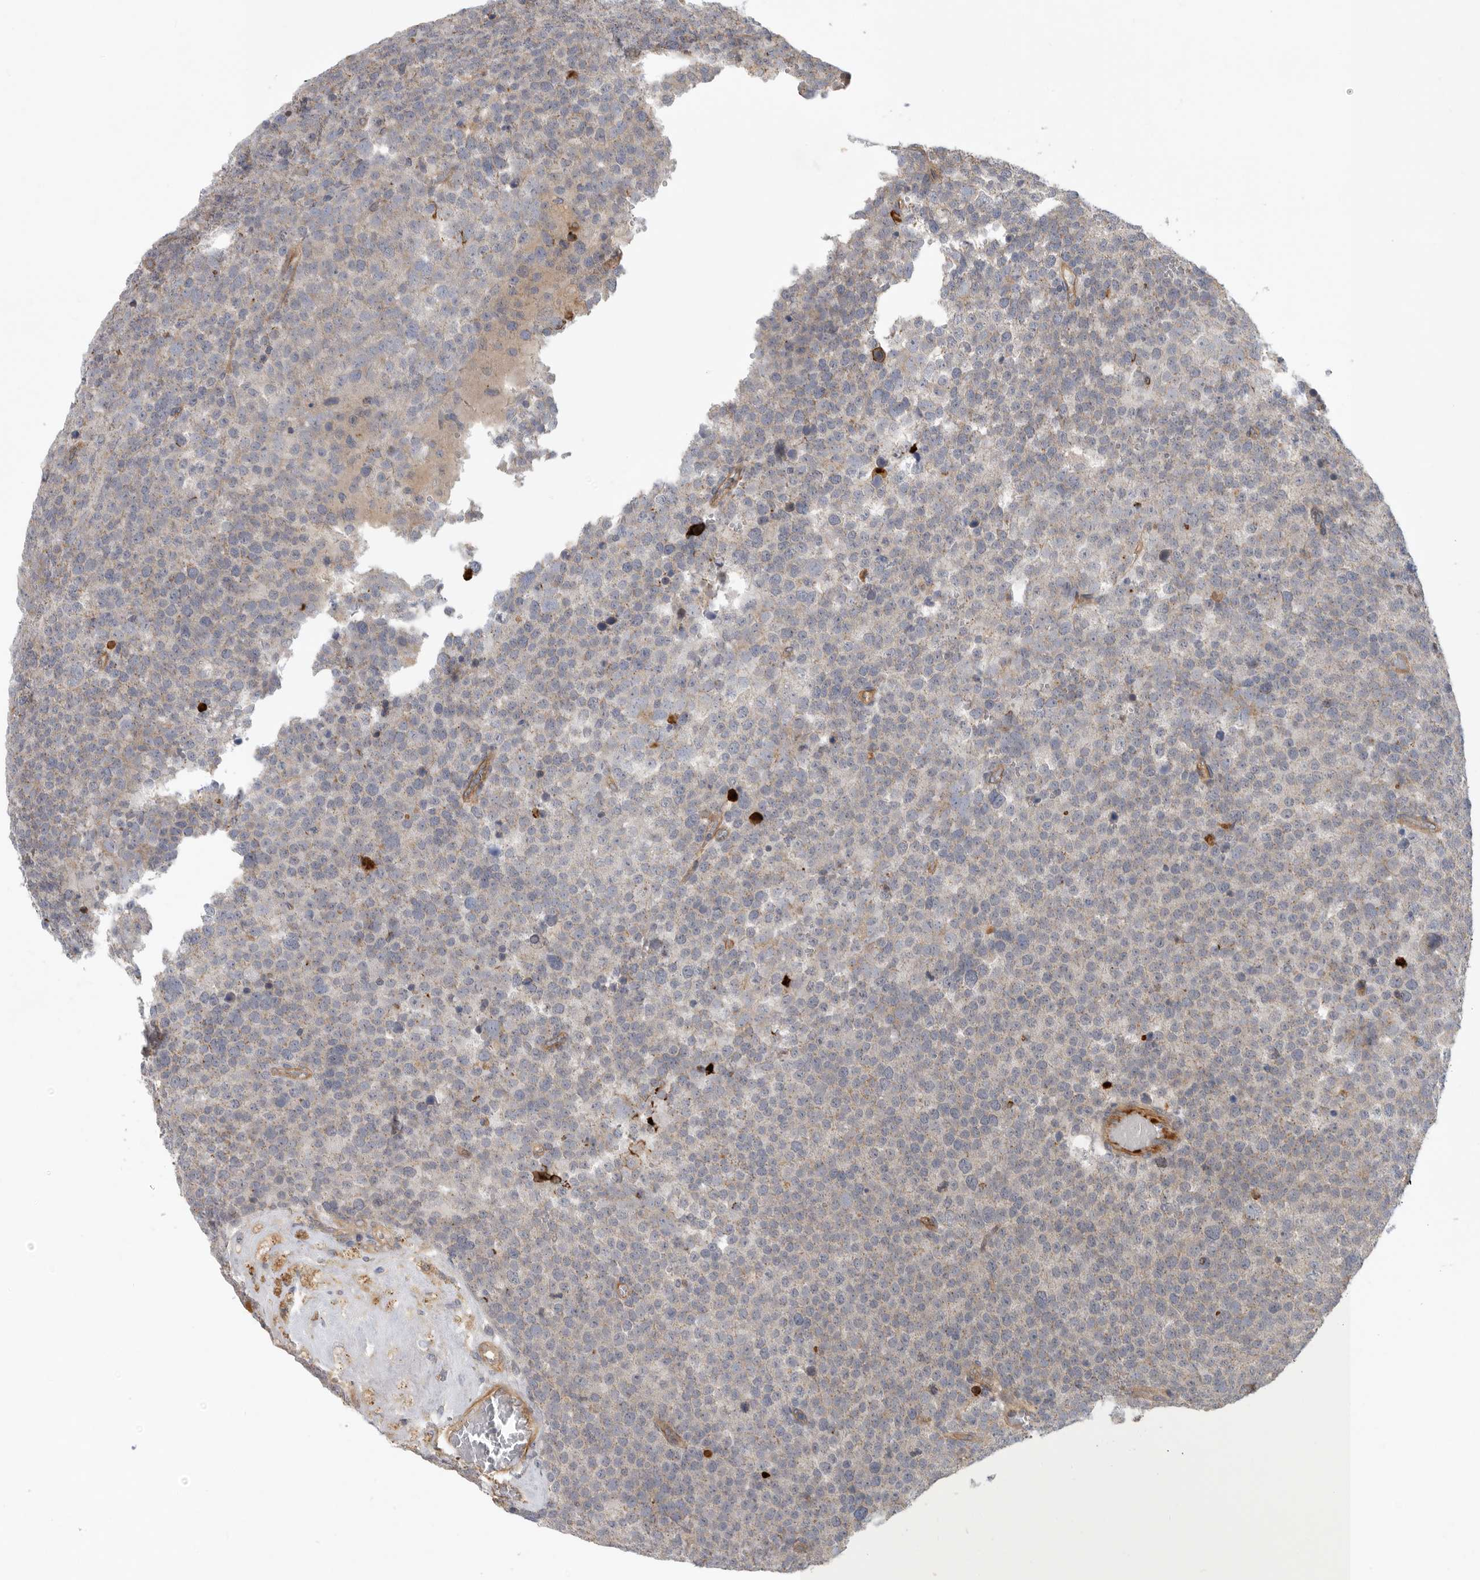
{"staining": {"intensity": "weak", "quantity": "25%-75%", "location": "cytoplasmic/membranous"}, "tissue": "testis cancer", "cell_type": "Tumor cells", "image_type": "cancer", "snomed": [{"axis": "morphology", "description": "Seminoma, NOS"}, {"axis": "topography", "description": "Testis"}], "caption": "Immunohistochemical staining of human testis cancer displays weak cytoplasmic/membranous protein positivity in about 25%-75% of tumor cells.", "gene": "MLPH", "patient": {"sex": "male", "age": 71}}